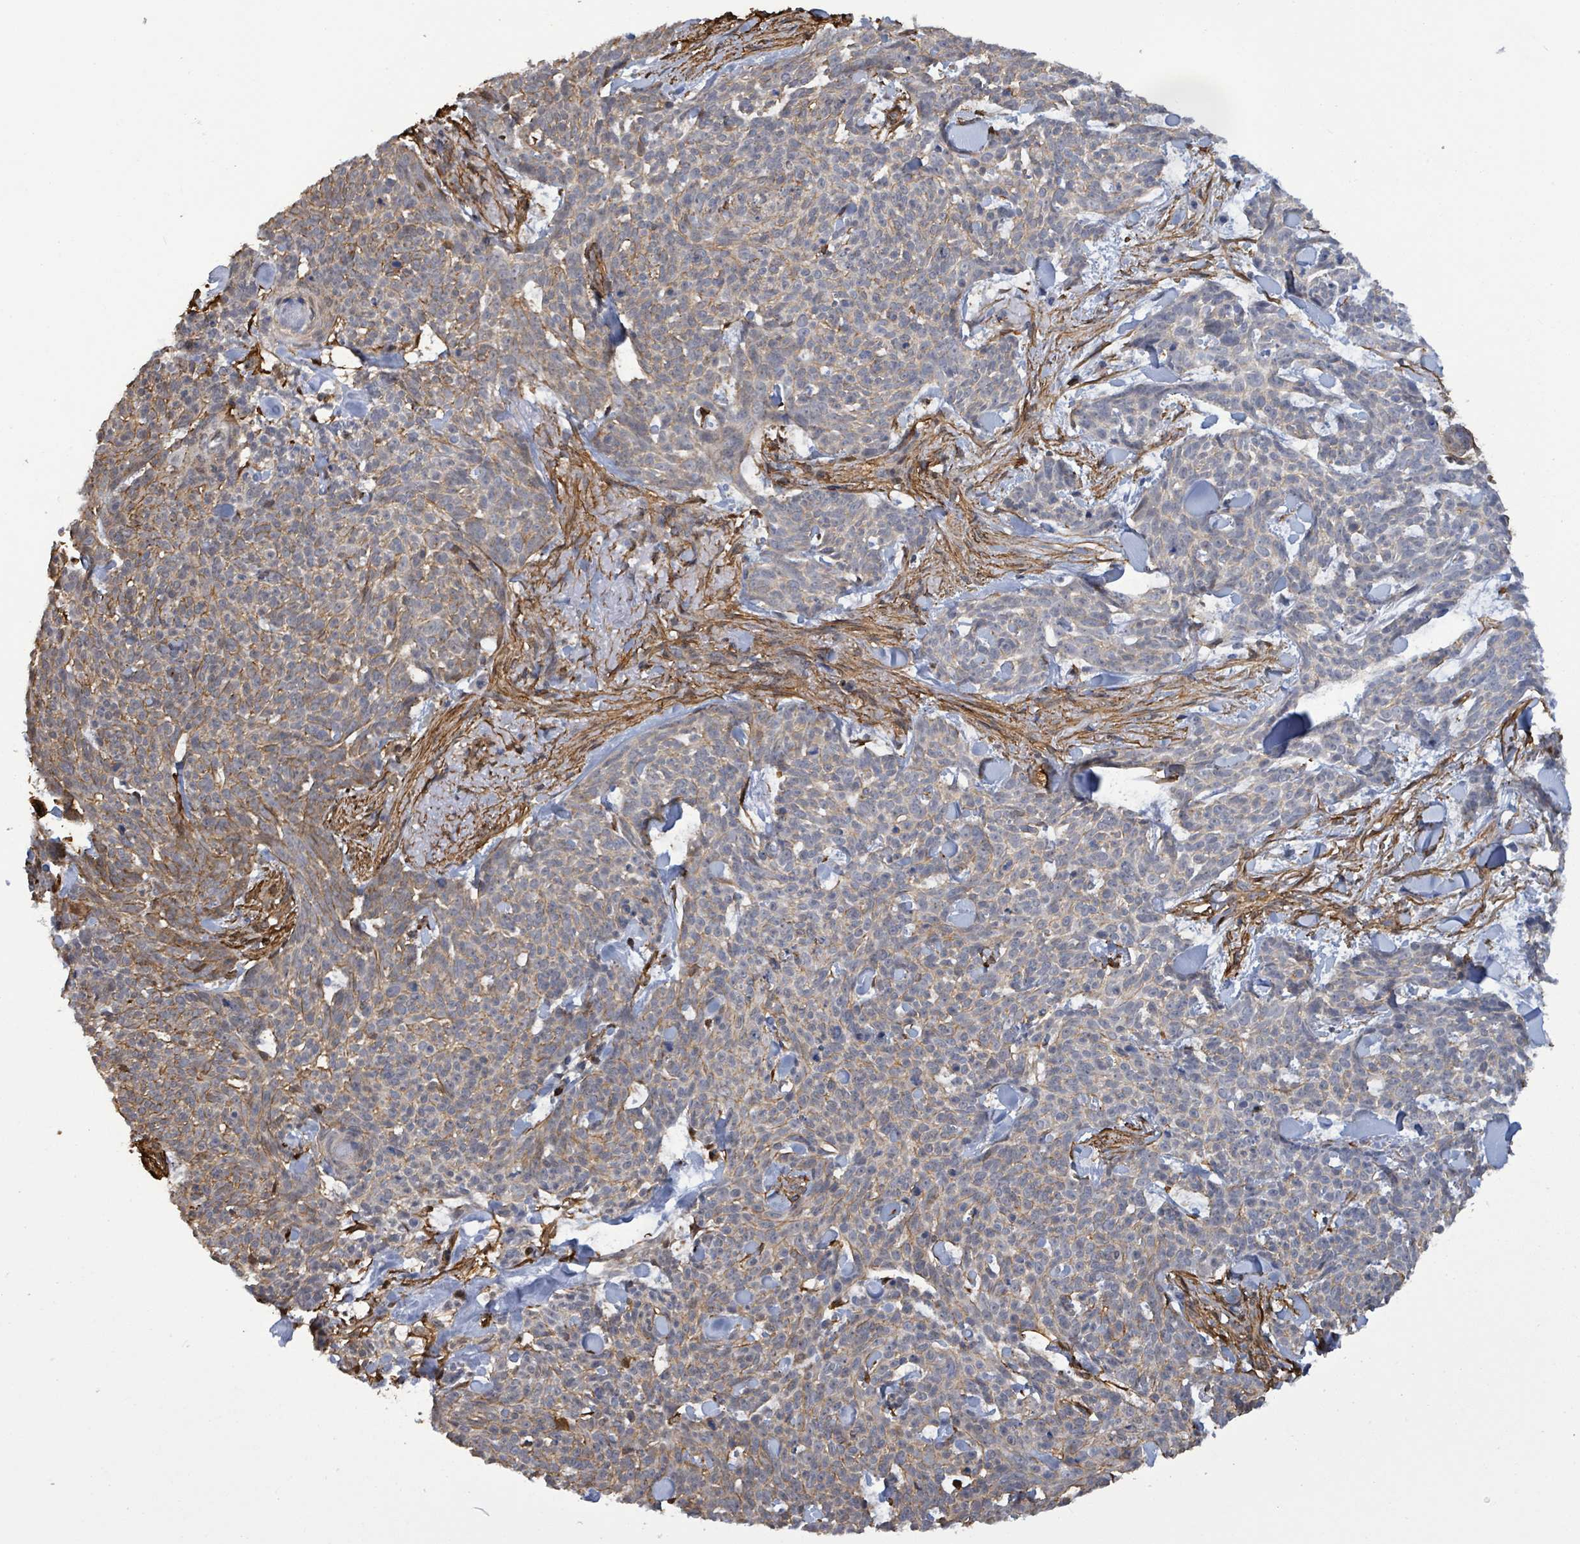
{"staining": {"intensity": "moderate", "quantity": "<25%", "location": "cytoplasmic/membranous"}, "tissue": "skin cancer", "cell_type": "Tumor cells", "image_type": "cancer", "snomed": [{"axis": "morphology", "description": "Basal cell carcinoma"}, {"axis": "topography", "description": "Skin"}], "caption": "A micrograph of human skin cancer (basal cell carcinoma) stained for a protein reveals moderate cytoplasmic/membranous brown staining in tumor cells.", "gene": "PRKRIP1", "patient": {"sex": "female", "age": 93}}